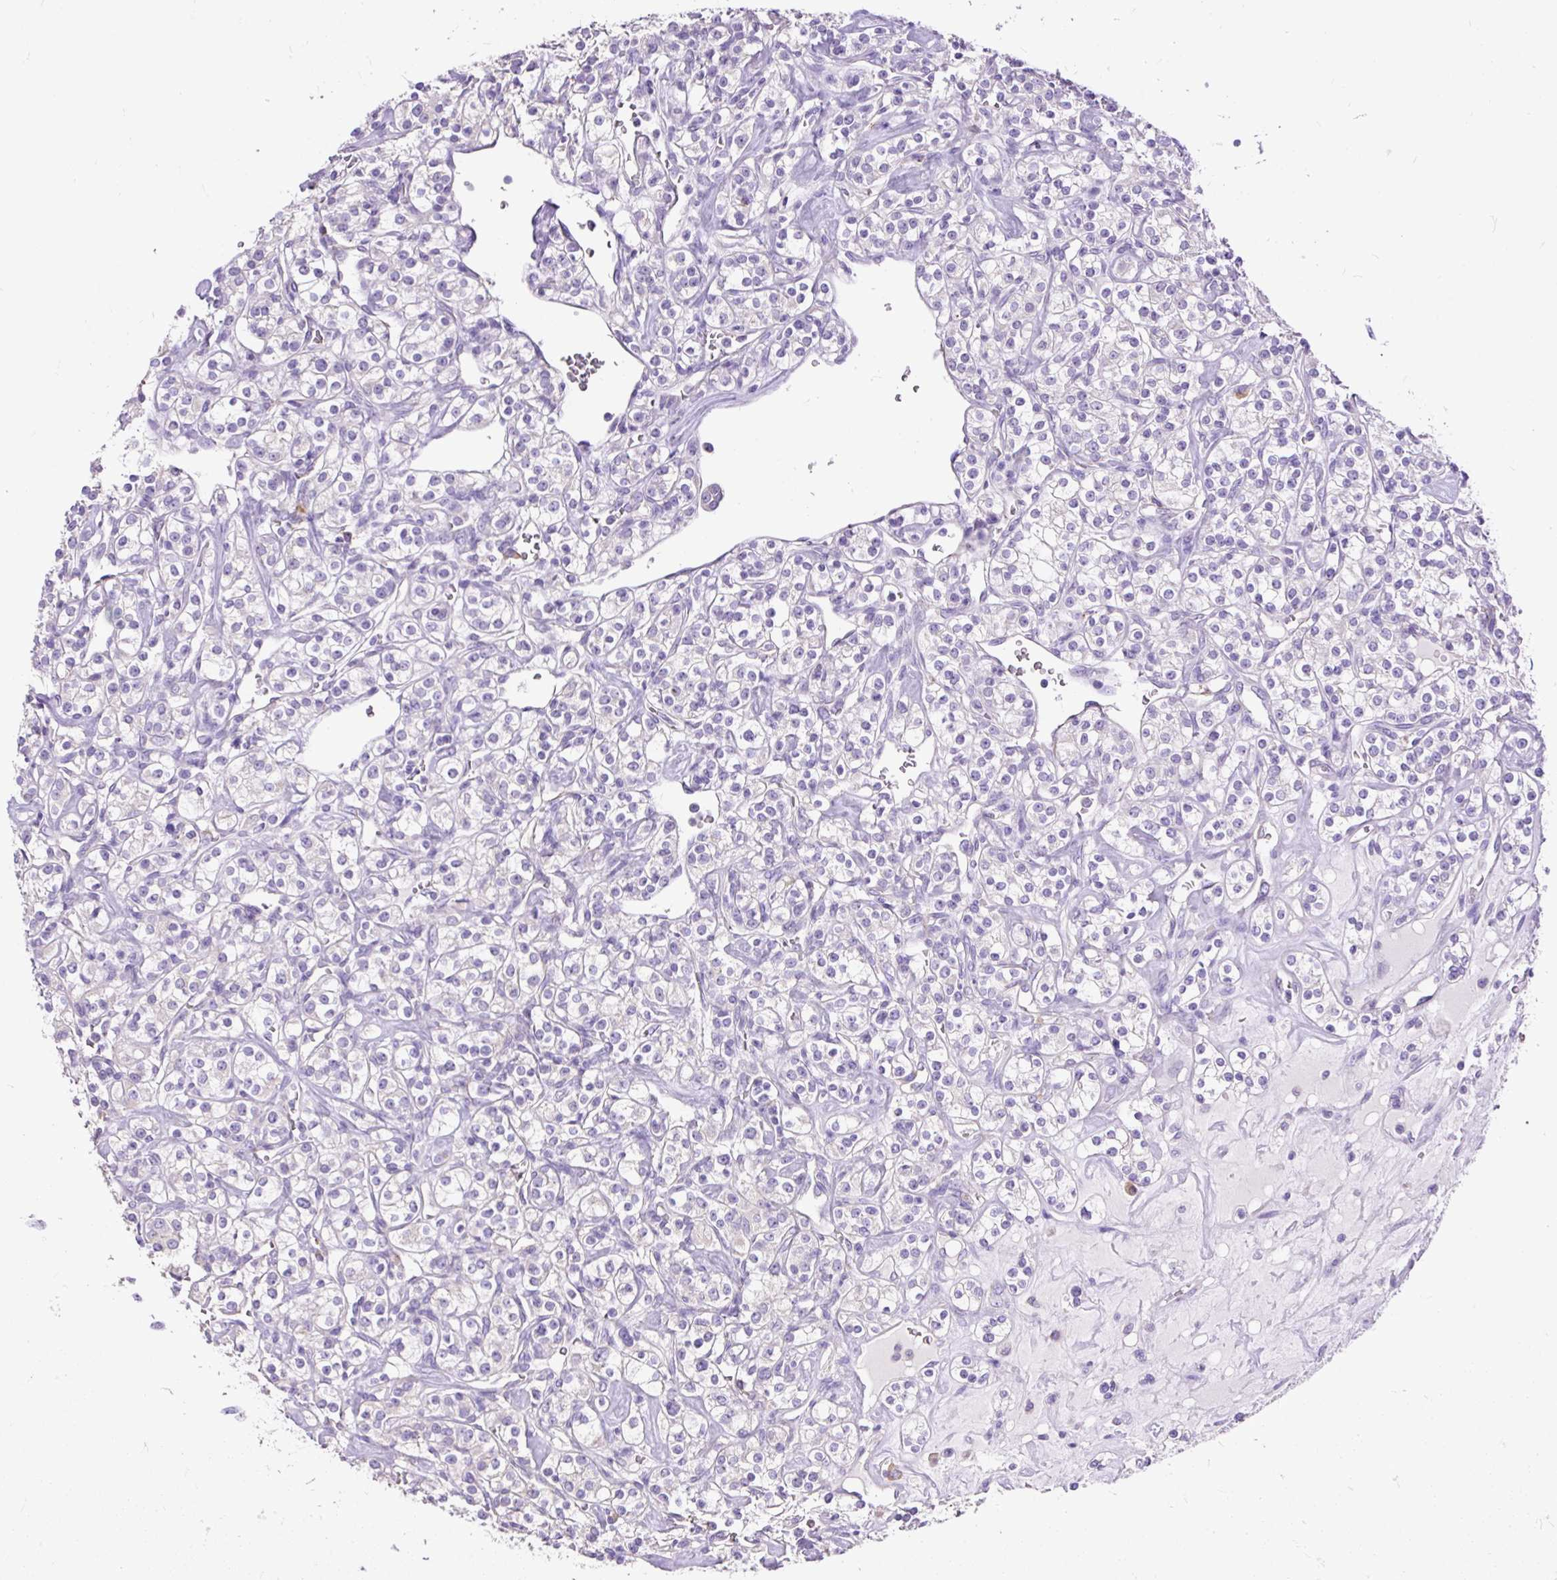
{"staining": {"intensity": "negative", "quantity": "none", "location": "none"}, "tissue": "renal cancer", "cell_type": "Tumor cells", "image_type": "cancer", "snomed": [{"axis": "morphology", "description": "Adenocarcinoma, NOS"}, {"axis": "topography", "description": "Kidney"}], "caption": "The photomicrograph demonstrates no staining of tumor cells in renal cancer (adenocarcinoma).", "gene": "GBX1", "patient": {"sex": "male", "age": 77}}